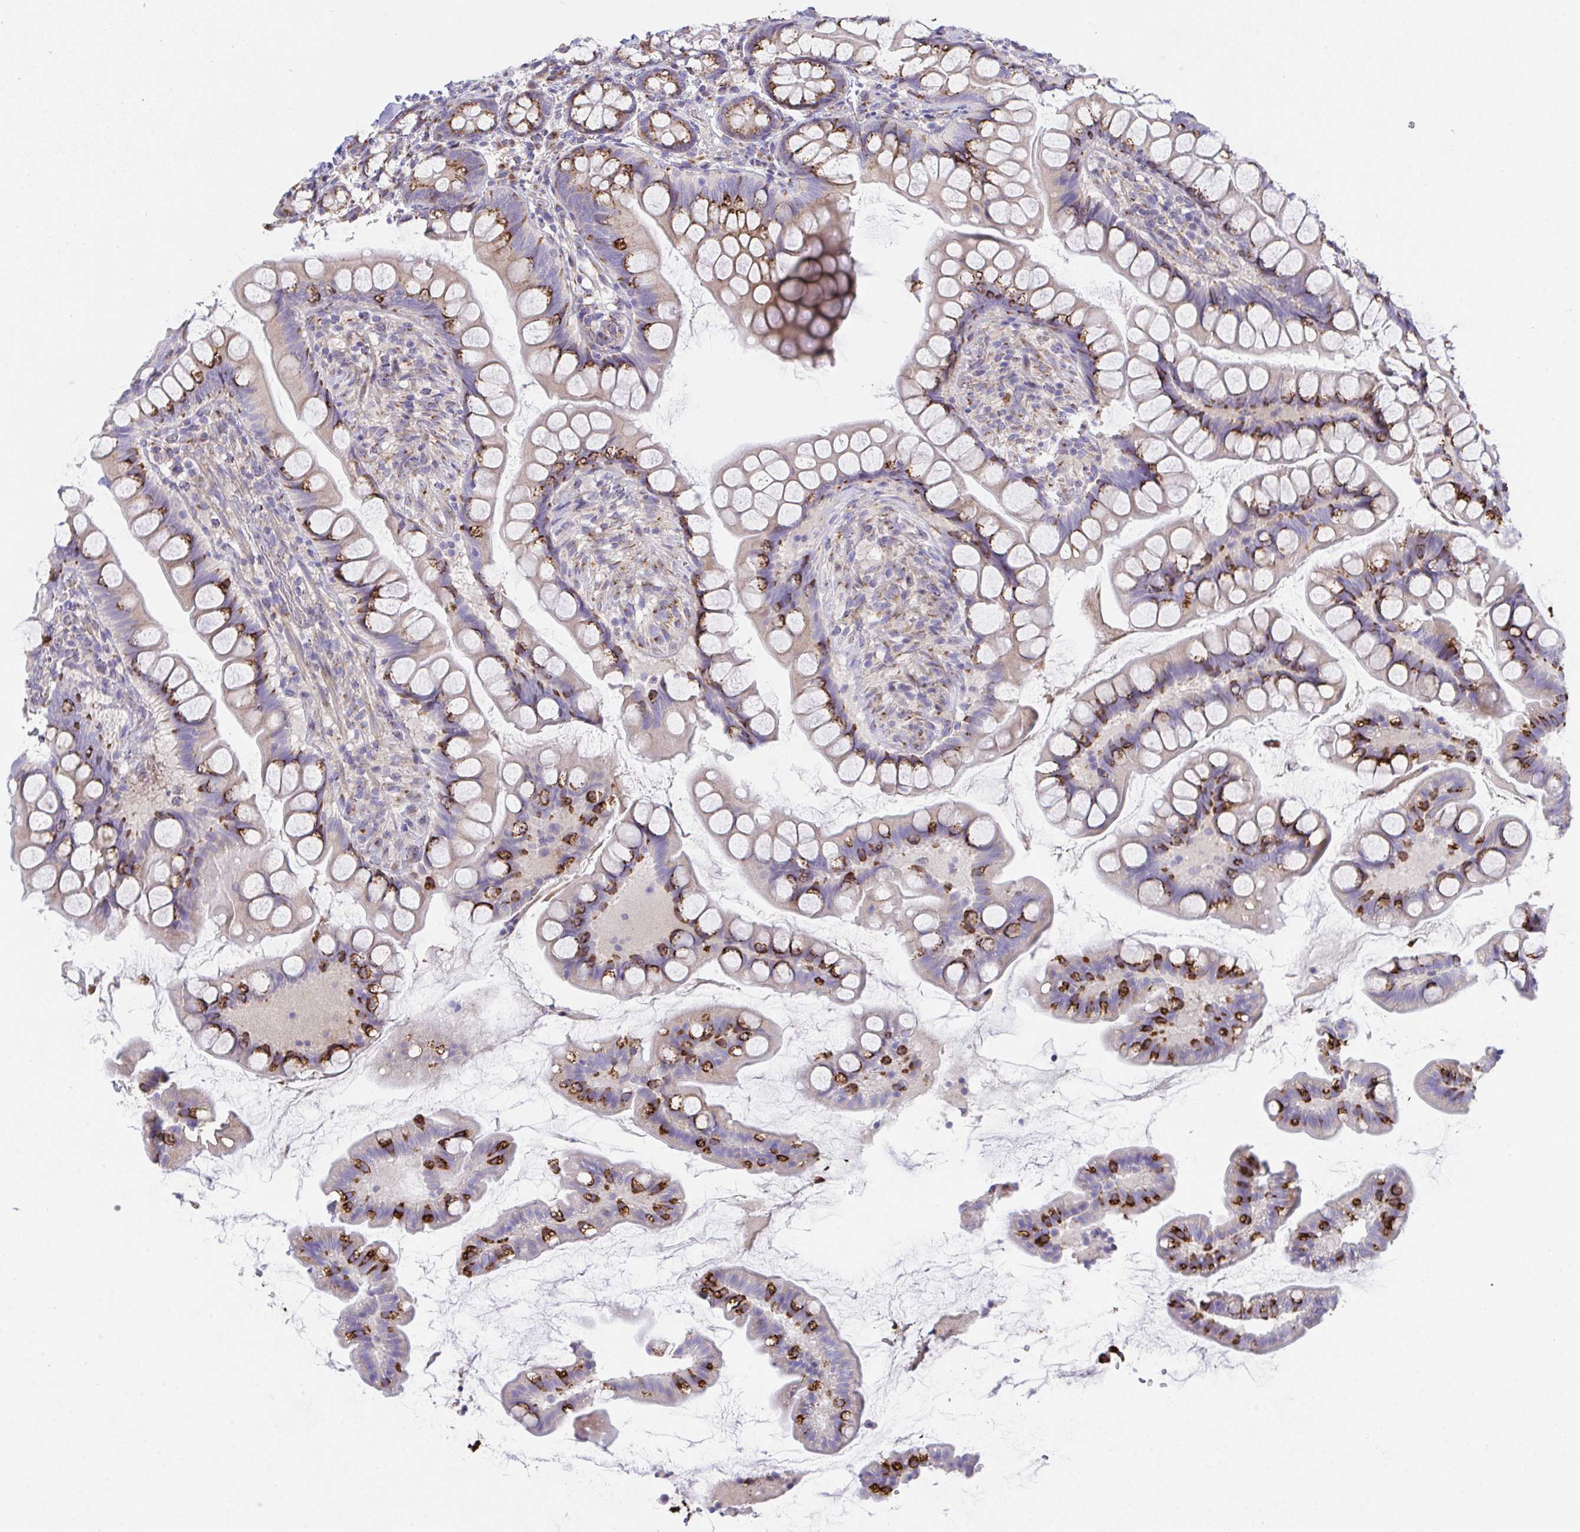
{"staining": {"intensity": "strong", "quantity": "25%-75%", "location": "cytoplasmic/membranous"}, "tissue": "small intestine", "cell_type": "Glandular cells", "image_type": "normal", "snomed": [{"axis": "morphology", "description": "Normal tissue, NOS"}, {"axis": "topography", "description": "Small intestine"}], "caption": "Brown immunohistochemical staining in normal human small intestine demonstrates strong cytoplasmic/membranous staining in about 25%-75% of glandular cells. Nuclei are stained in blue.", "gene": "MIA3", "patient": {"sex": "male", "age": 70}}